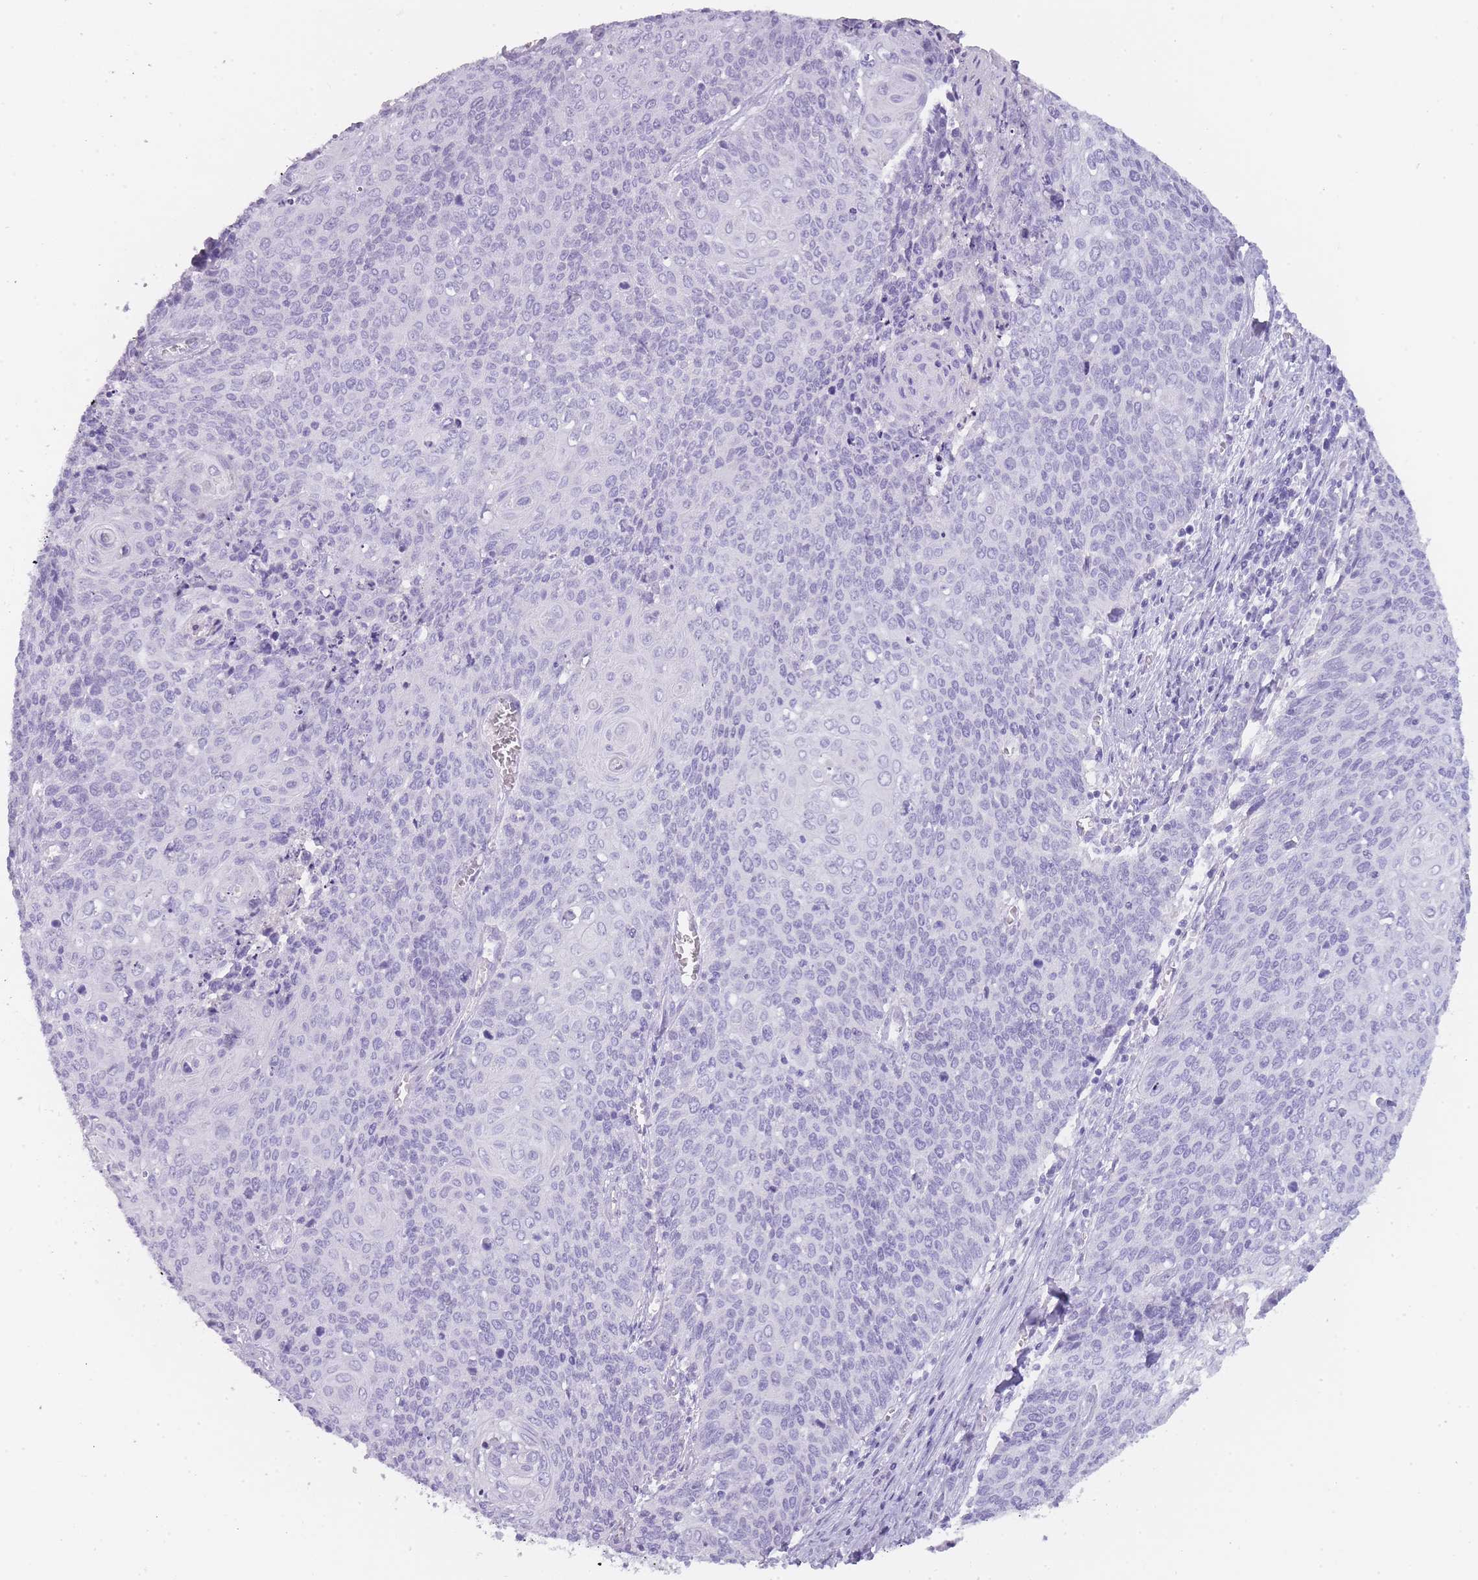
{"staining": {"intensity": "negative", "quantity": "none", "location": "none"}, "tissue": "cervical cancer", "cell_type": "Tumor cells", "image_type": "cancer", "snomed": [{"axis": "morphology", "description": "Squamous cell carcinoma, NOS"}, {"axis": "topography", "description": "Cervix"}], "caption": "An IHC histopathology image of cervical cancer (squamous cell carcinoma) is shown. There is no staining in tumor cells of cervical cancer (squamous cell carcinoma).", "gene": "TCP11", "patient": {"sex": "female", "age": 39}}